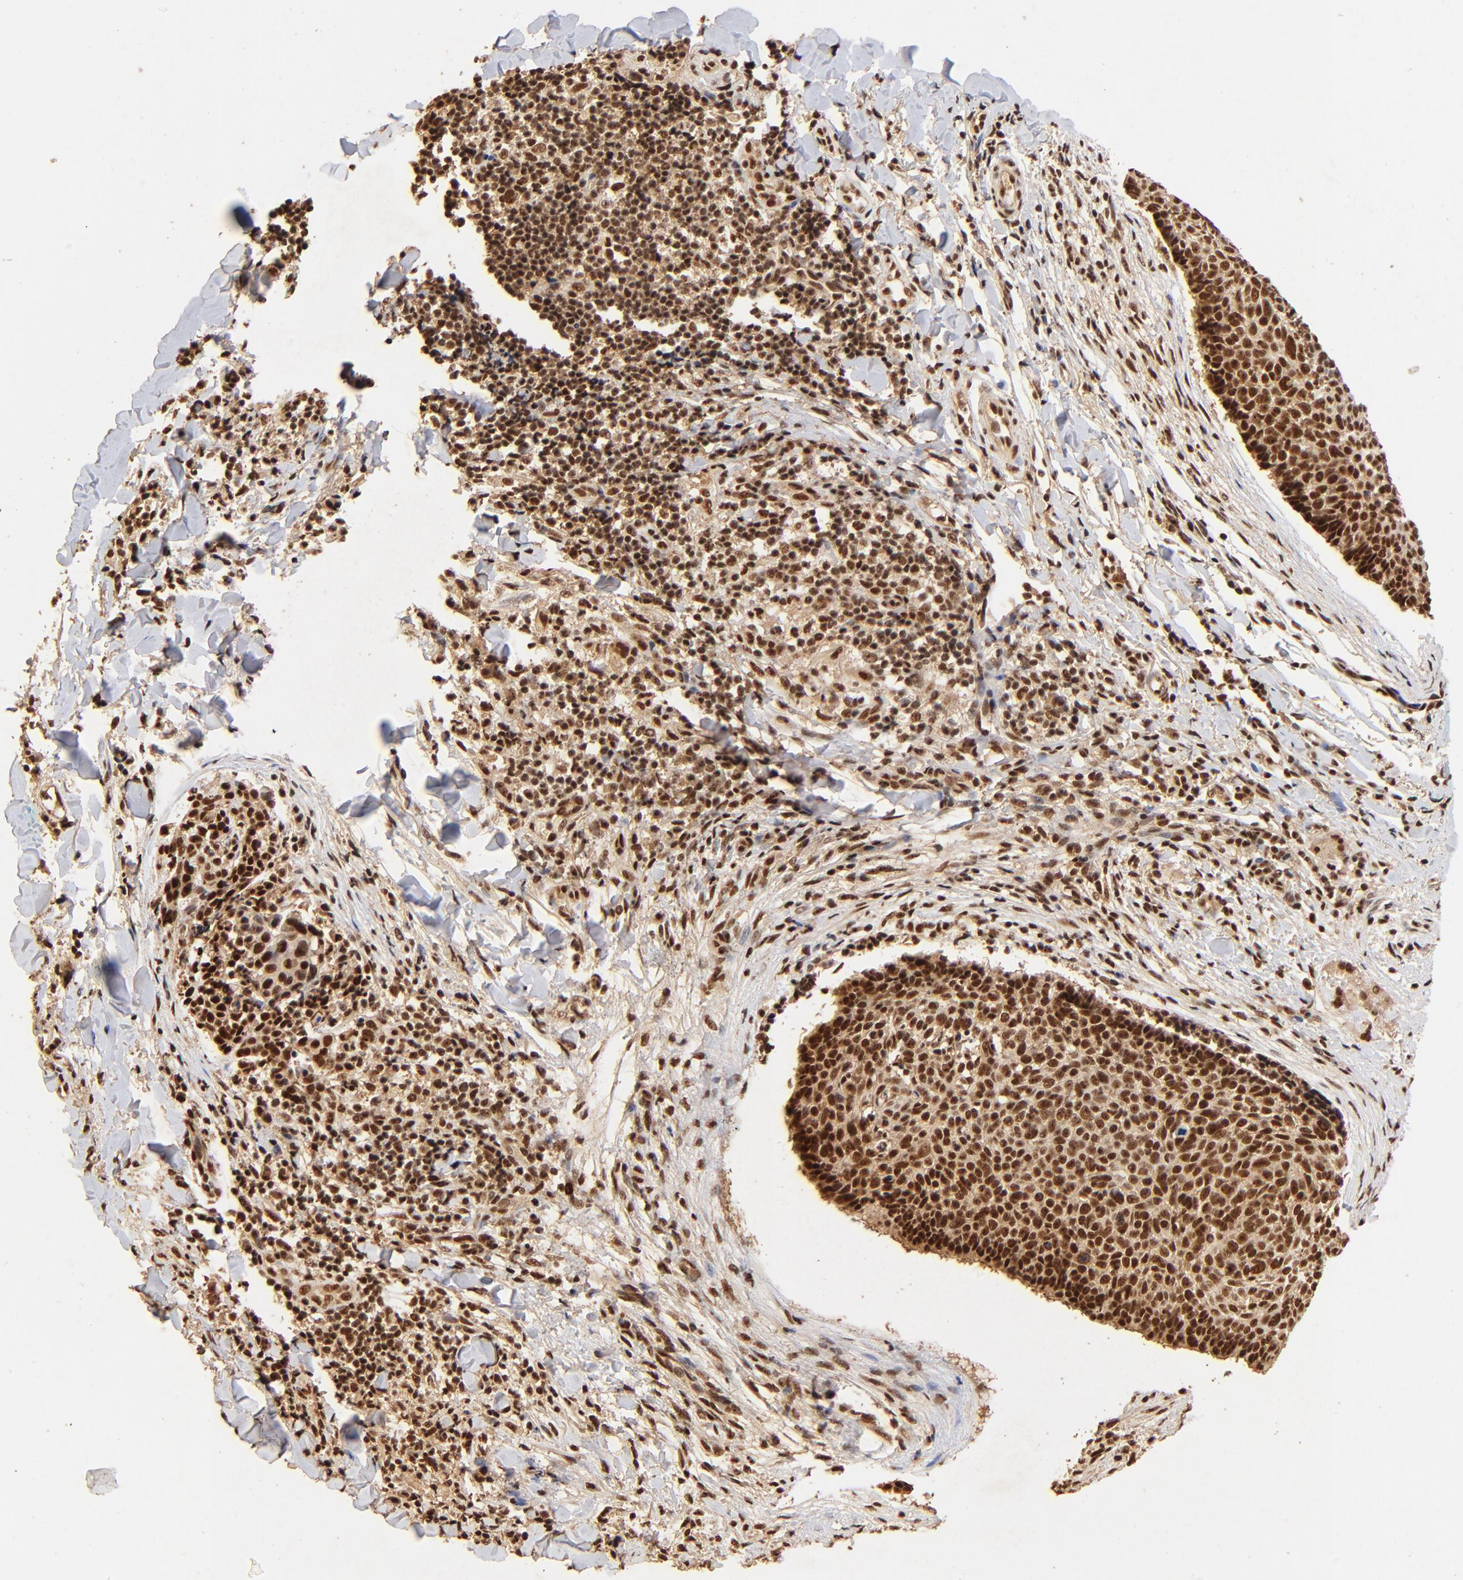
{"staining": {"intensity": "strong", "quantity": ">75%", "location": "cytoplasmic/membranous,nuclear"}, "tissue": "skin cancer", "cell_type": "Tumor cells", "image_type": "cancer", "snomed": [{"axis": "morphology", "description": "Normal tissue, NOS"}, {"axis": "morphology", "description": "Basal cell carcinoma"}, {"axis": "topography", "description": "Skin"}], "caption": "Immunohistochemical staining of skin cancer (basal cell carcinoma) reveals strong cytoplasmic/membranous and nuclear protein positivity in about >75% of tumor cells.", "gene": "MED12", "patient": {"sex": "female", "age": 57}}